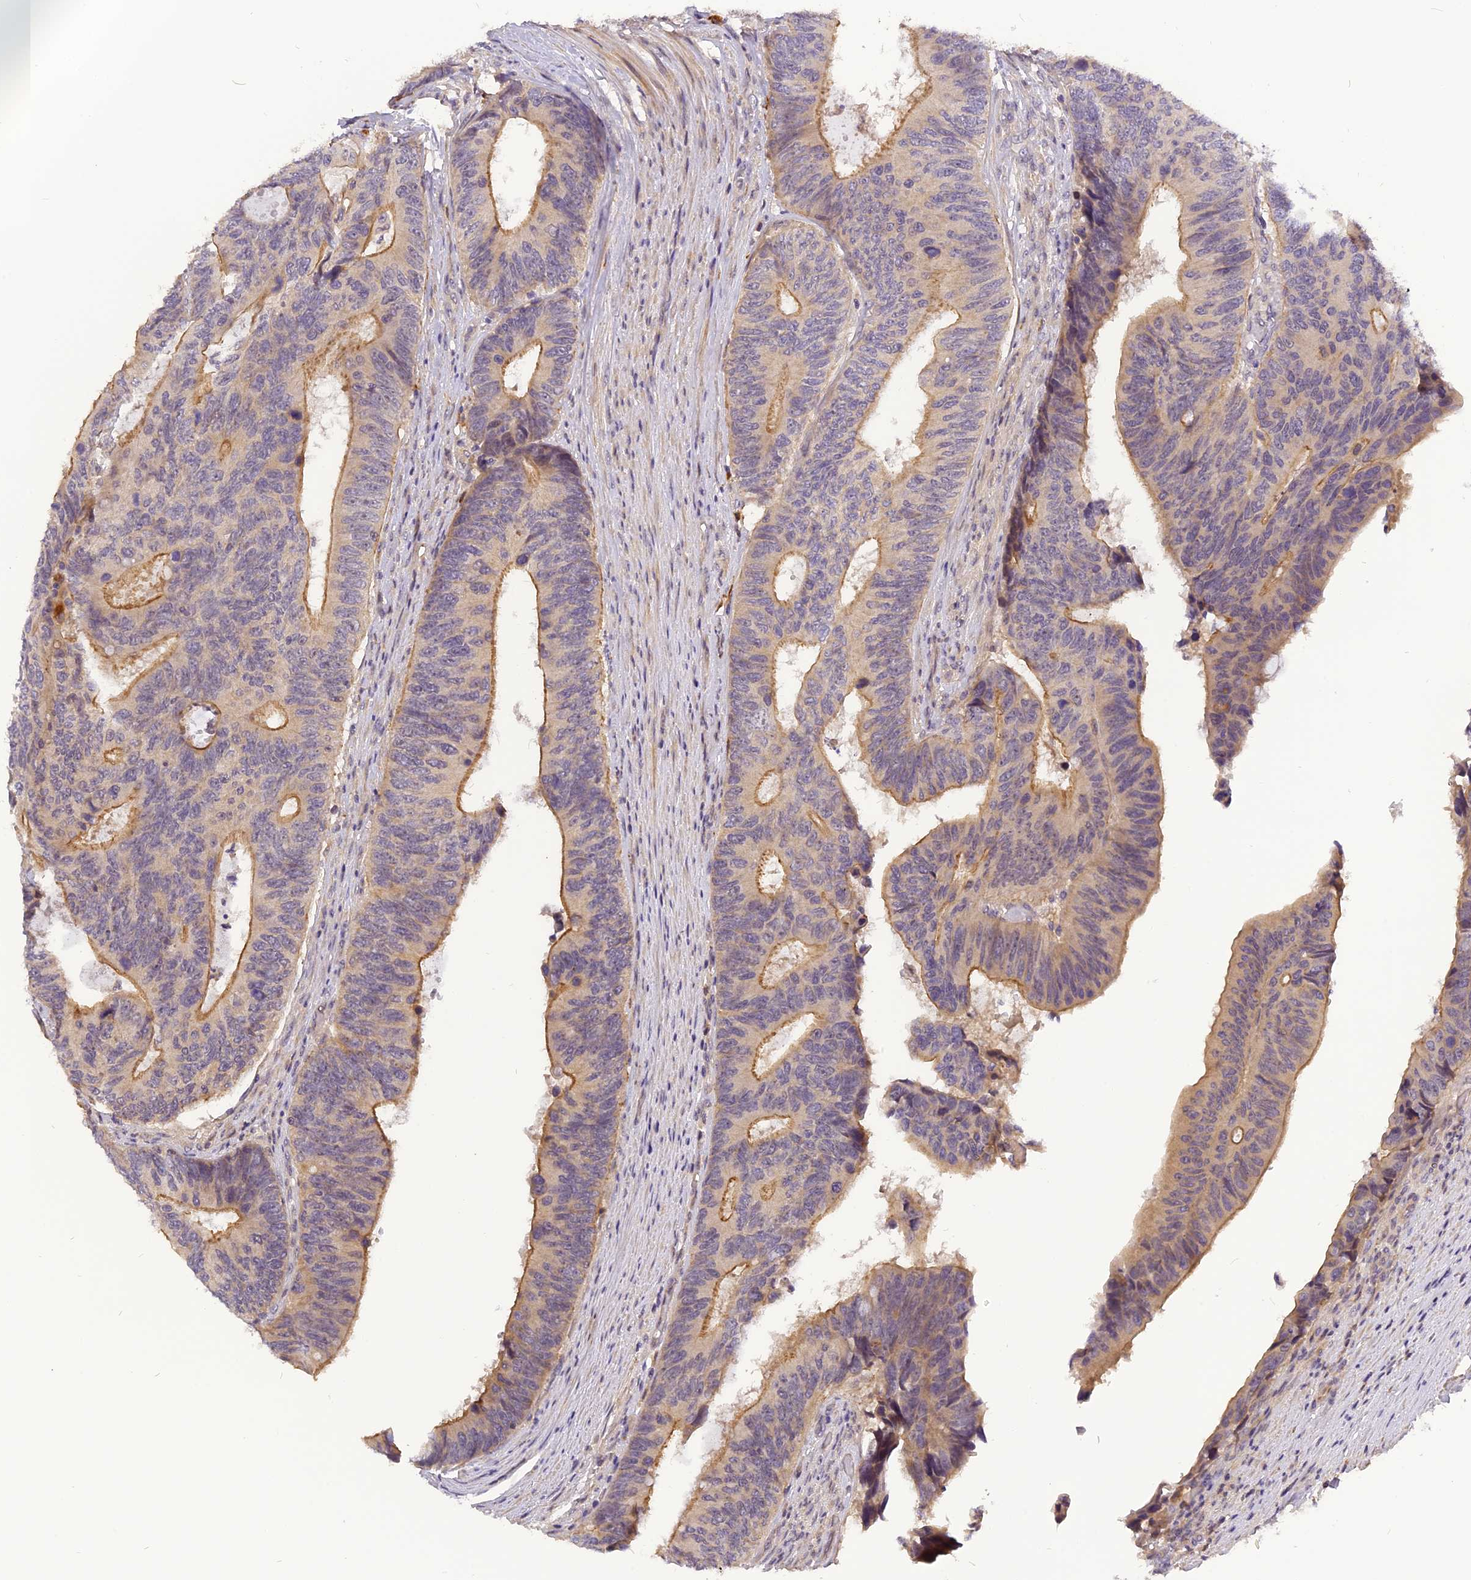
{"staining": {"intensity": "moderate", "quantity": "25%-75%", "location": "cytoplasmic/membranous"}, "tissue": "colorectal cancer", "cell_type": "Tumor cells", "image_type": "cancer", "snomed": [{"axis": "morphology", "description": "Adenocarcinoma, NOS"}, {"axis": "topography", "description": "Colon"}], "caption": "Protein analysis of adenocarcinoma (colorectal) tissue shows moderate cytoplasmic/membranous expression in approximately 25%-75% of tumor cells.", "gene": "FNIP2", "patient": {"sex": "male", "age": 87}}